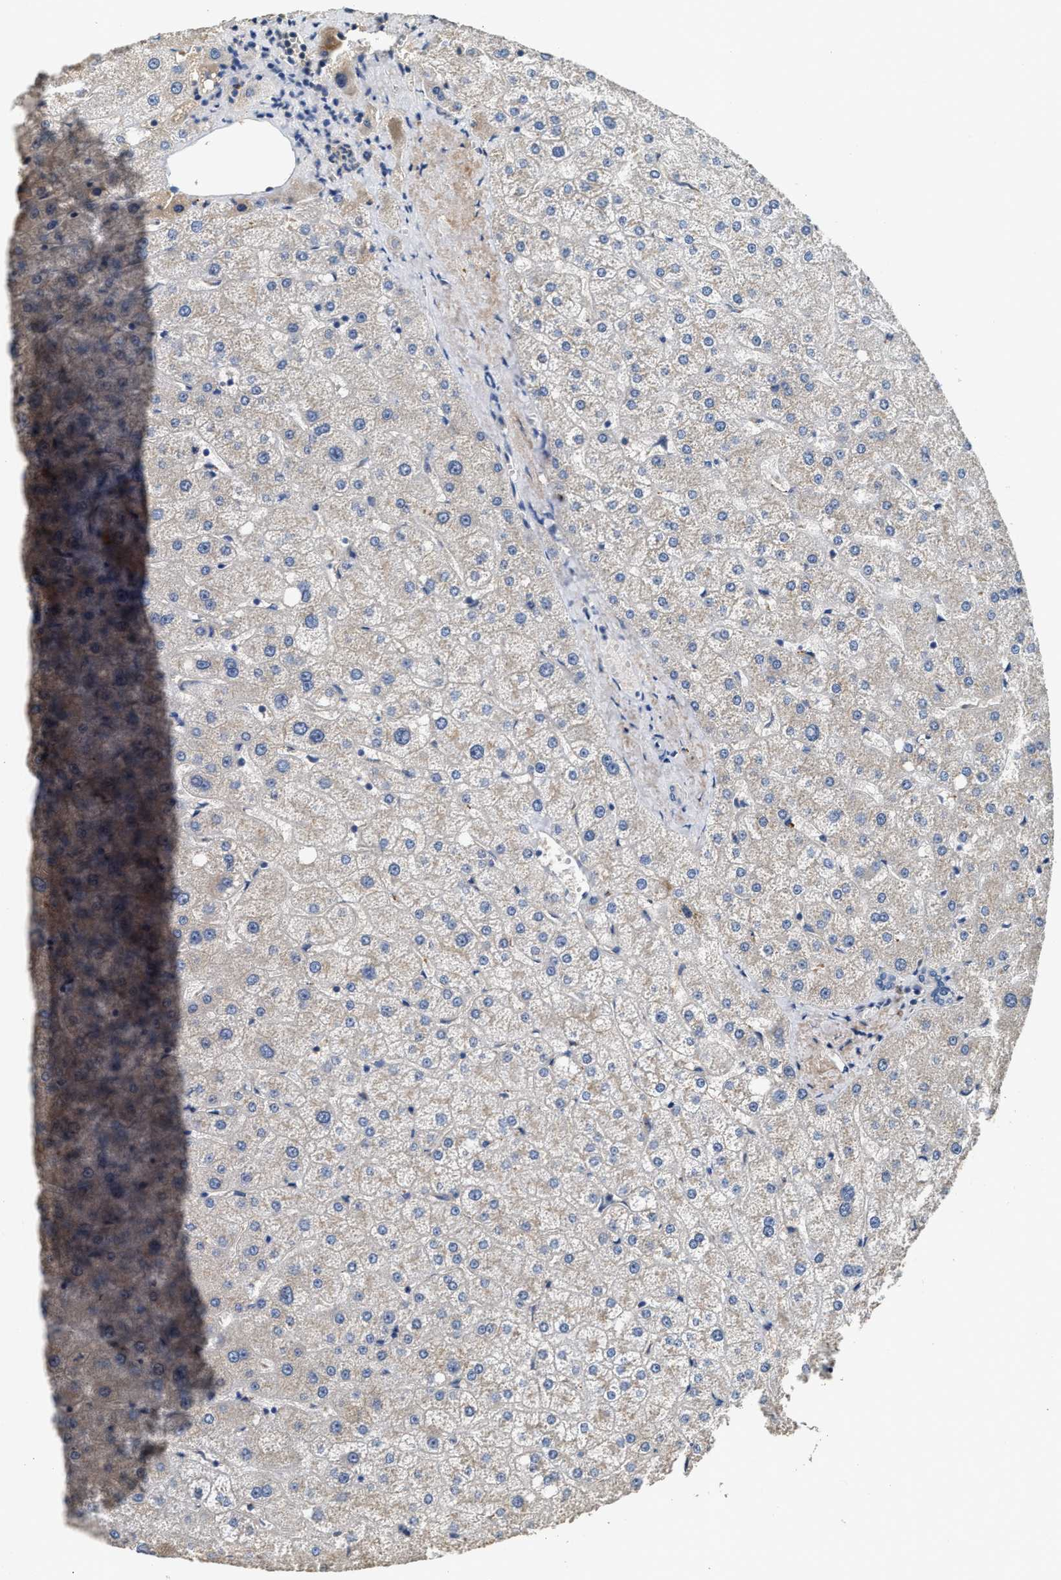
{"staining": {"intensity": "negative", "quantity": "none", "location": "none"}, "tissue": "liver", "cell_type": "Cholangiocytes", "image_type": "normal", "snomed": [{"axis": "morphology", "description": "Normal tissue, NOS"}, {"axis": "topography", "description": "Liver"}], "caption": "Benign liver was stained to show a protein in brown. There is no significant staining in cholangiocytes.", "gene": "C3", "patient": {"sex": "male", "age": 73}}